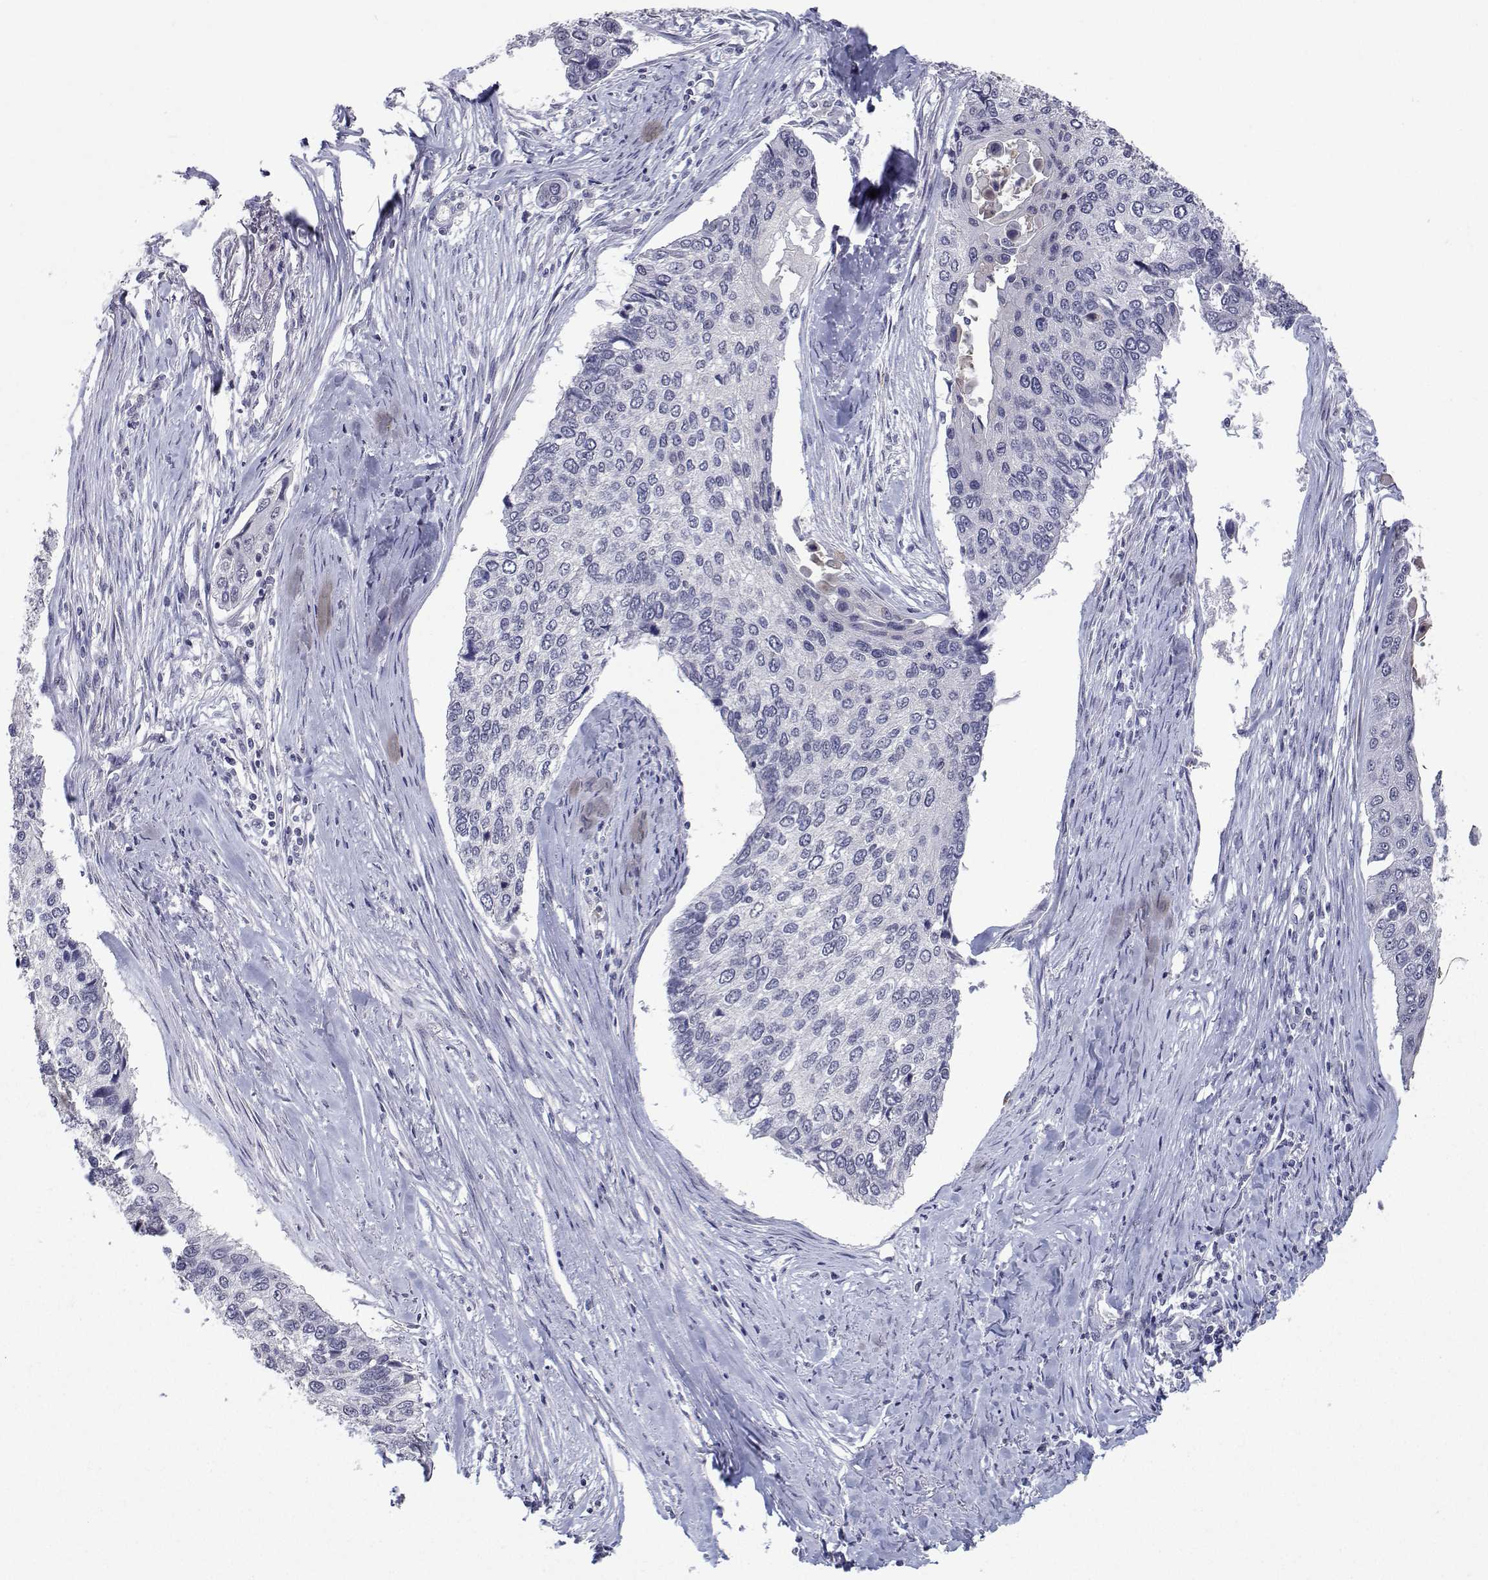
{"staining": {"intensity": "moderate", "quantity": "<25%", "location": "nuclear"}, "tissue": "lung cancer", "cell_type": "Tumor cells", "image_type": "cancer", "snomed": [{"axis": "morphology", "description": "Squamous cell carcinoma, NOS"}, {"axis": "morphology", "description": "Squamous cell carcinoma, metastatic, NOS"}, {"axis": "topography", "description": "Lung"}], "caption": "Moderate nuclear expression for a protein is appreciated in about <25% of tumor cells of metastatic squamous cell carcinoma (lung) using immunohistochemistry.", "gene": "RBPJL", "patient": {"sex": "male", "age": 63}}